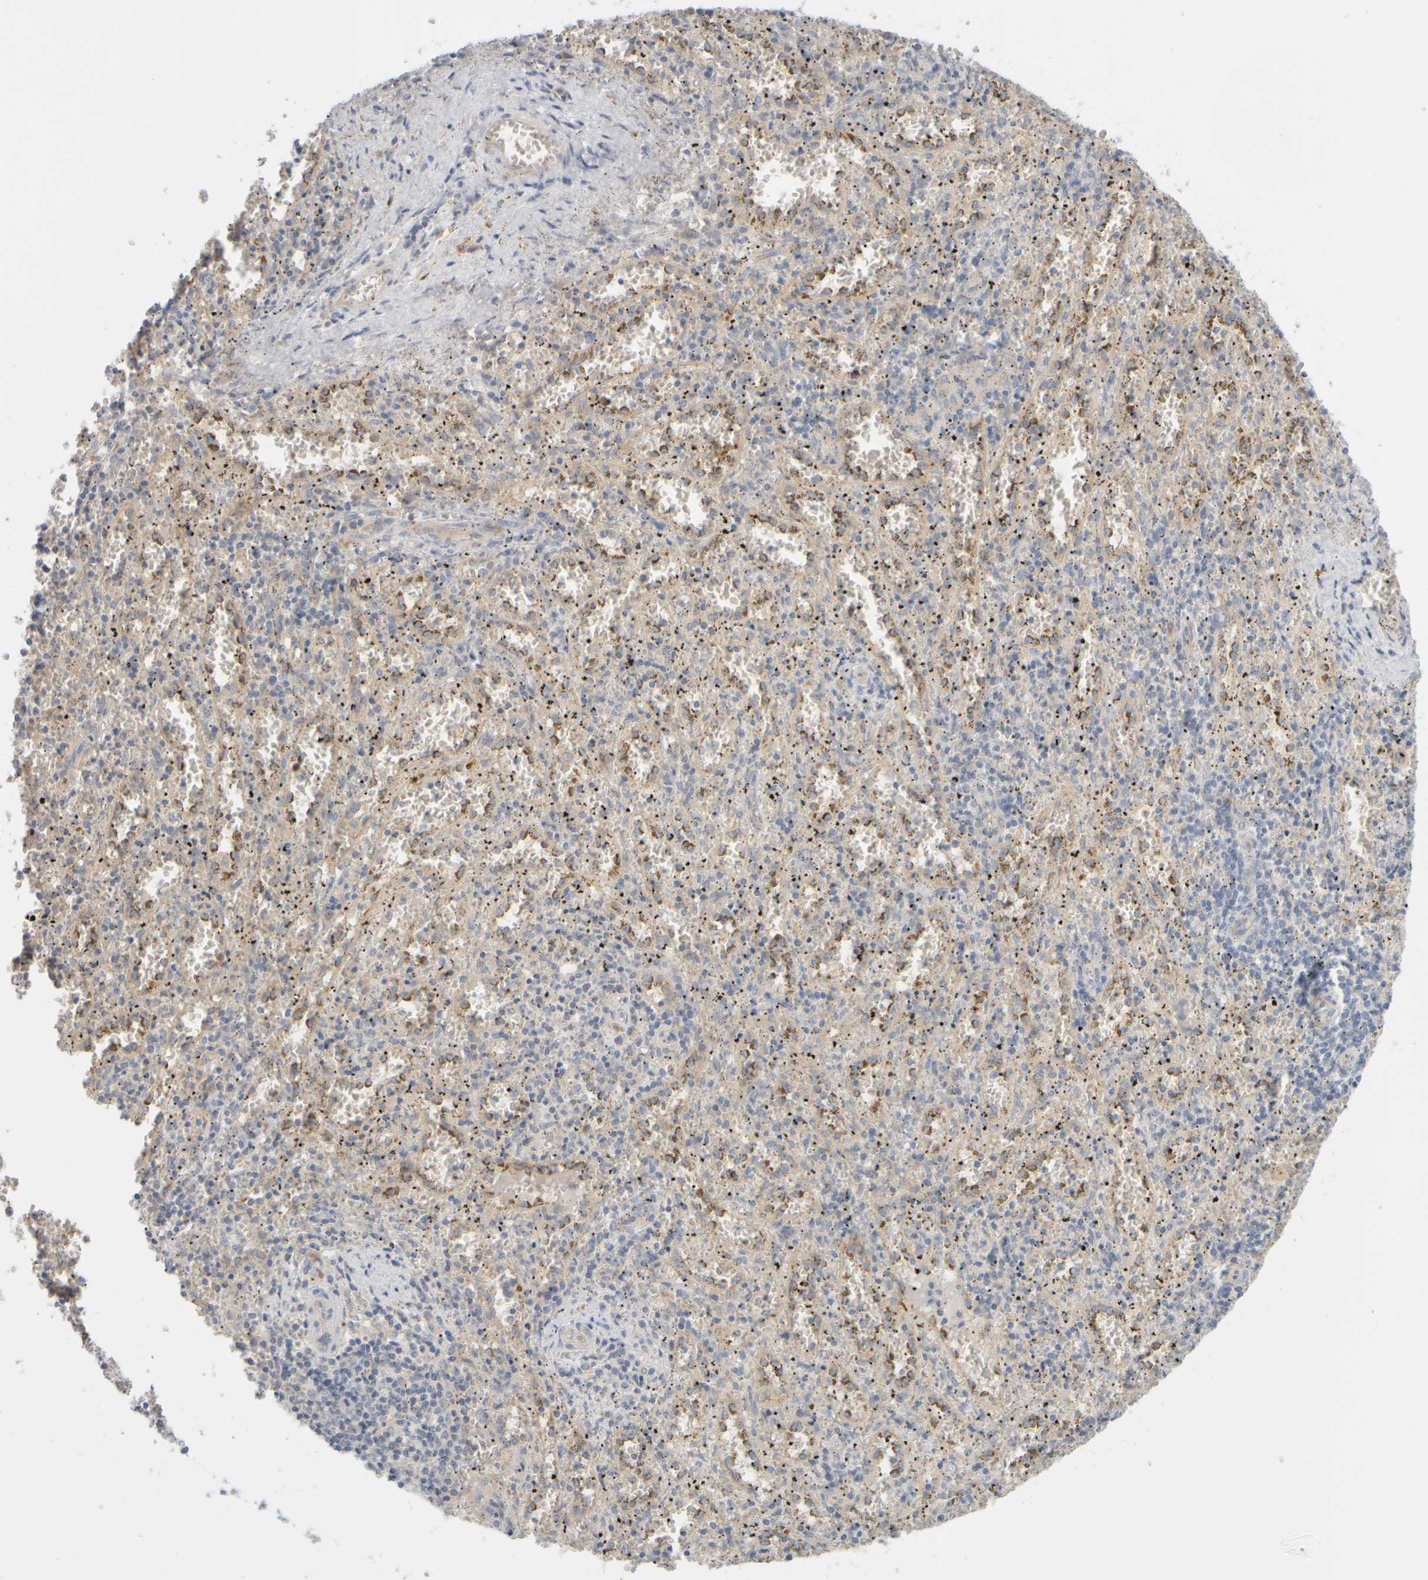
{"staining": {"intensity": "negative", "quantity": "none", "location": "none"}, "tissue": "spleen", "cell_type": "Cells in red pulp", "image_type": "normal", "snomed": [{"axis": "morphology", "description": "Normal tissue, NOS"}, {"axis": "topography", "description": "Spleen"}], "caption": "Cells in red pulp show no significant staining in unremarkable spleen.", "gene": "GOPC", "patient": {"sex": "male", "age": 11}}